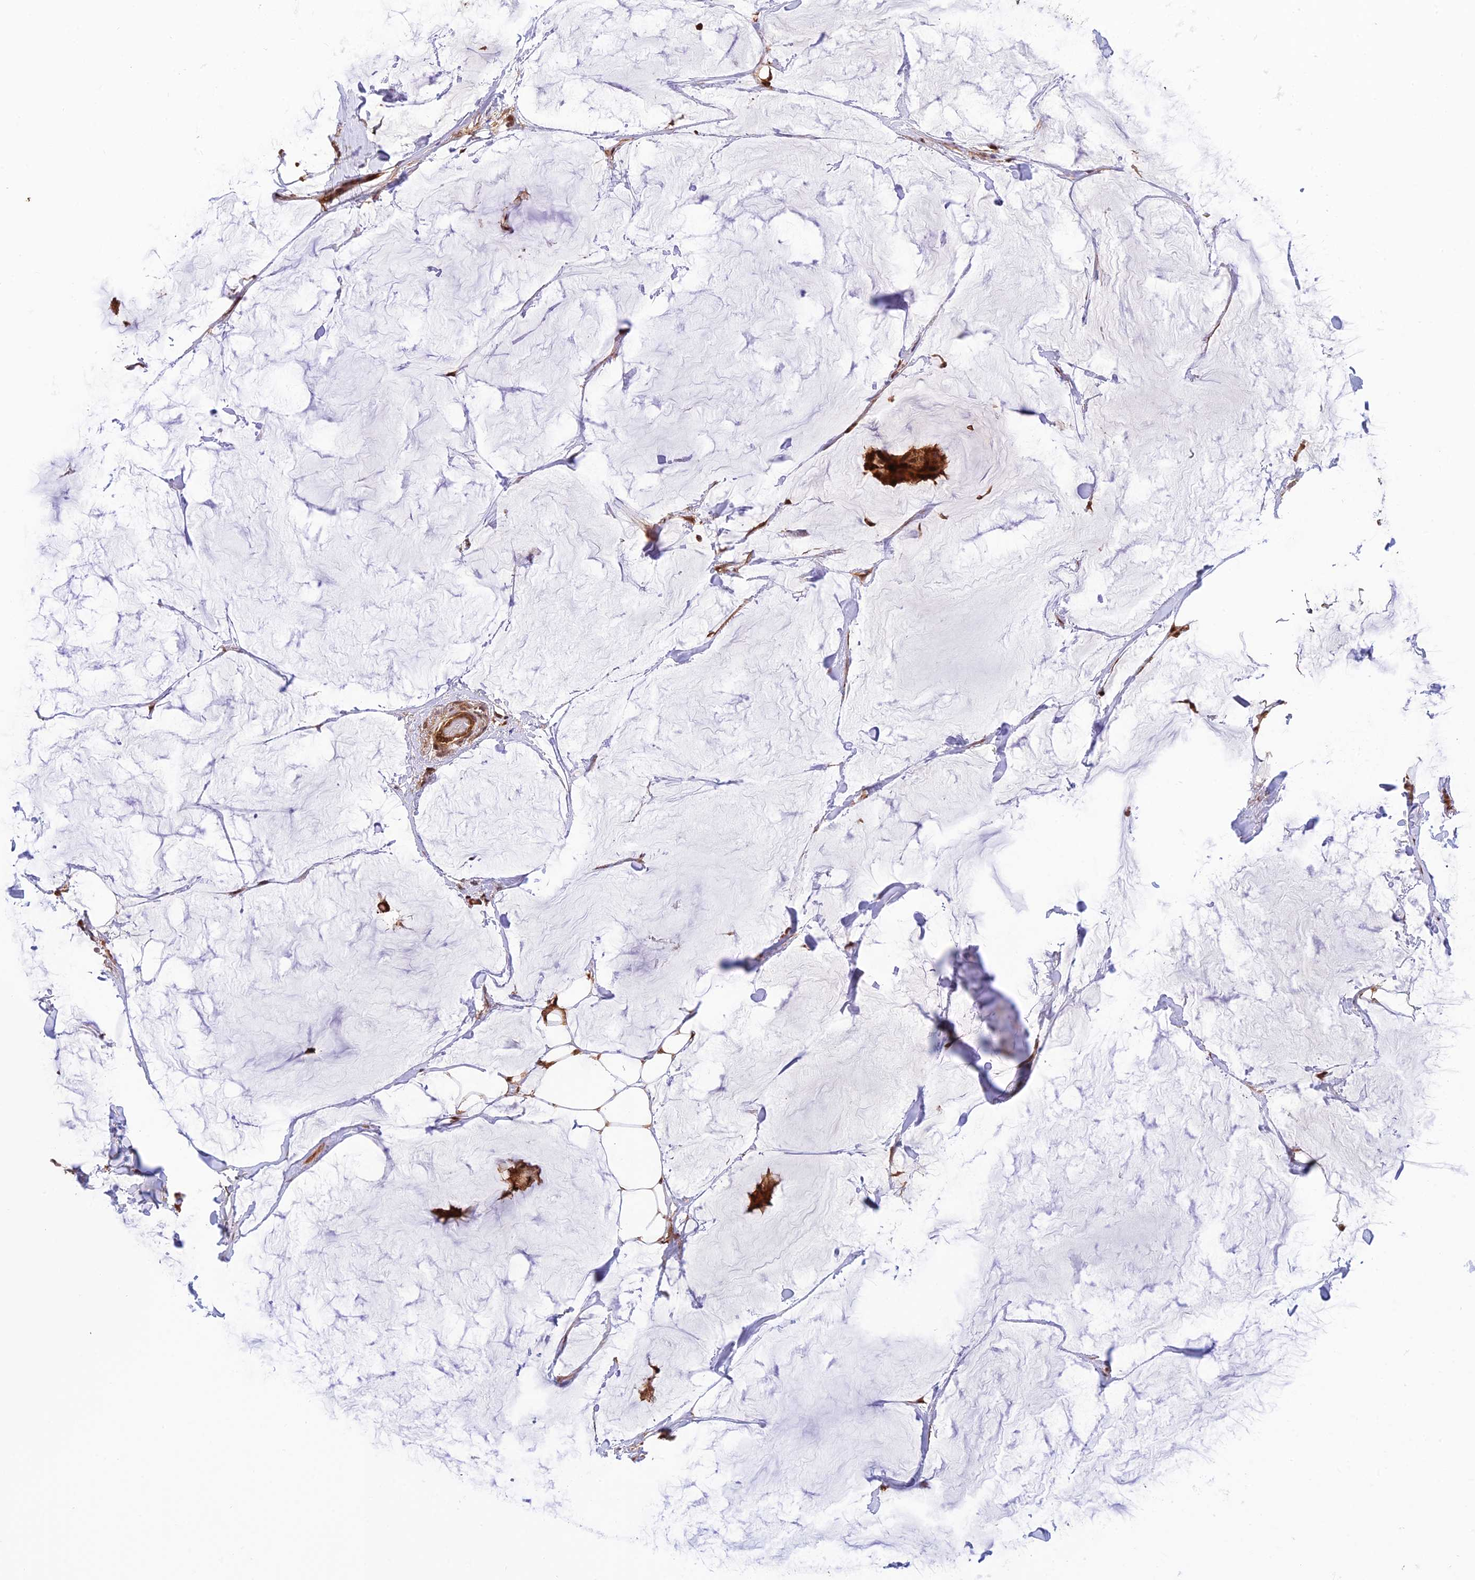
{"staining": {"intensity": "strong", "quantity": ">75%", "location": "cytoplasmic/membranous,nuclear"}, "tissue": "breast cancer", "cell_type": "Tumor cells", "image_type": "cancer", "snomed": [{"axis": "morphology", "description": "Duct carcinoma"}, {"axis": "topography", "description": "Breast"}], "caption": "High-magnification brightfield microscopy of breast cancer (invasive ductal carcinoma) stained with DAB (3,3'-diaminobenzidine) (brown) and counterstained with hematoxylin (blue). tumor cells exhibit strong cytoplasmic/membranous and nuclear expression is identified in about>75% of cells. (brown staining indicates protein expression, while blue staining denotes nuclei).", "gene": "PSMB3", "patient": {"sex": "female", "age": 93}}